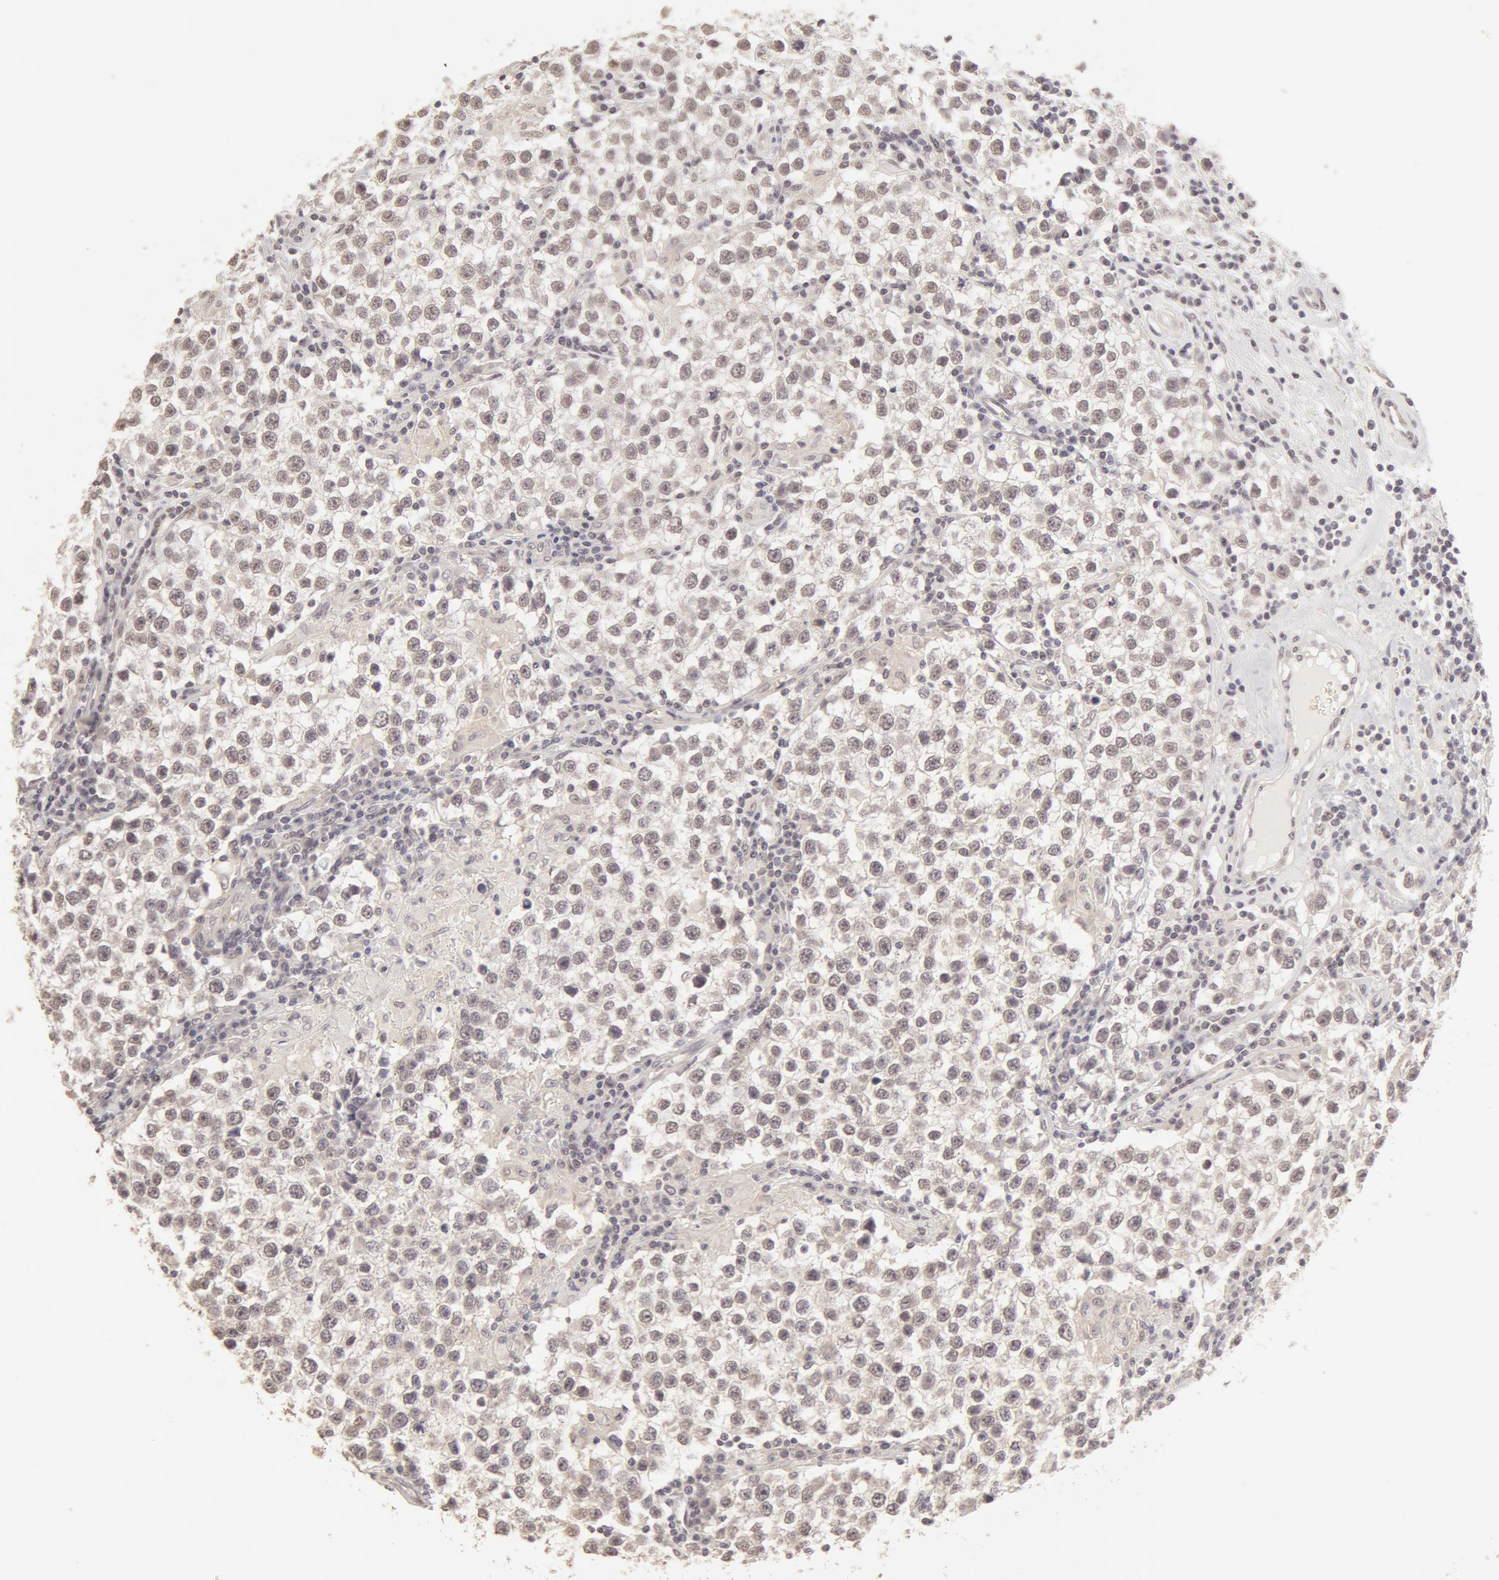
{"staining": {"intensity": "weak", "quantity": ">75%", "location": "nuclear"}, "tissue": "testis cancer", "cell_type": "Tumor cells", "image_type": "cancer", "snomed": [{"axis": "morphology", "description": "Seminoma, NOS"}, {"axis": "topography", "description": "Testis"}], "caption": "Immunohistochemical staining of human testis seminoma exhibits low levels of weak nuclear positivity in approximately >75% of tumor cells. Nuclei are stained in blue.", "gene": "ADAM10", "patient": {"sex": "male", "age": 36}}